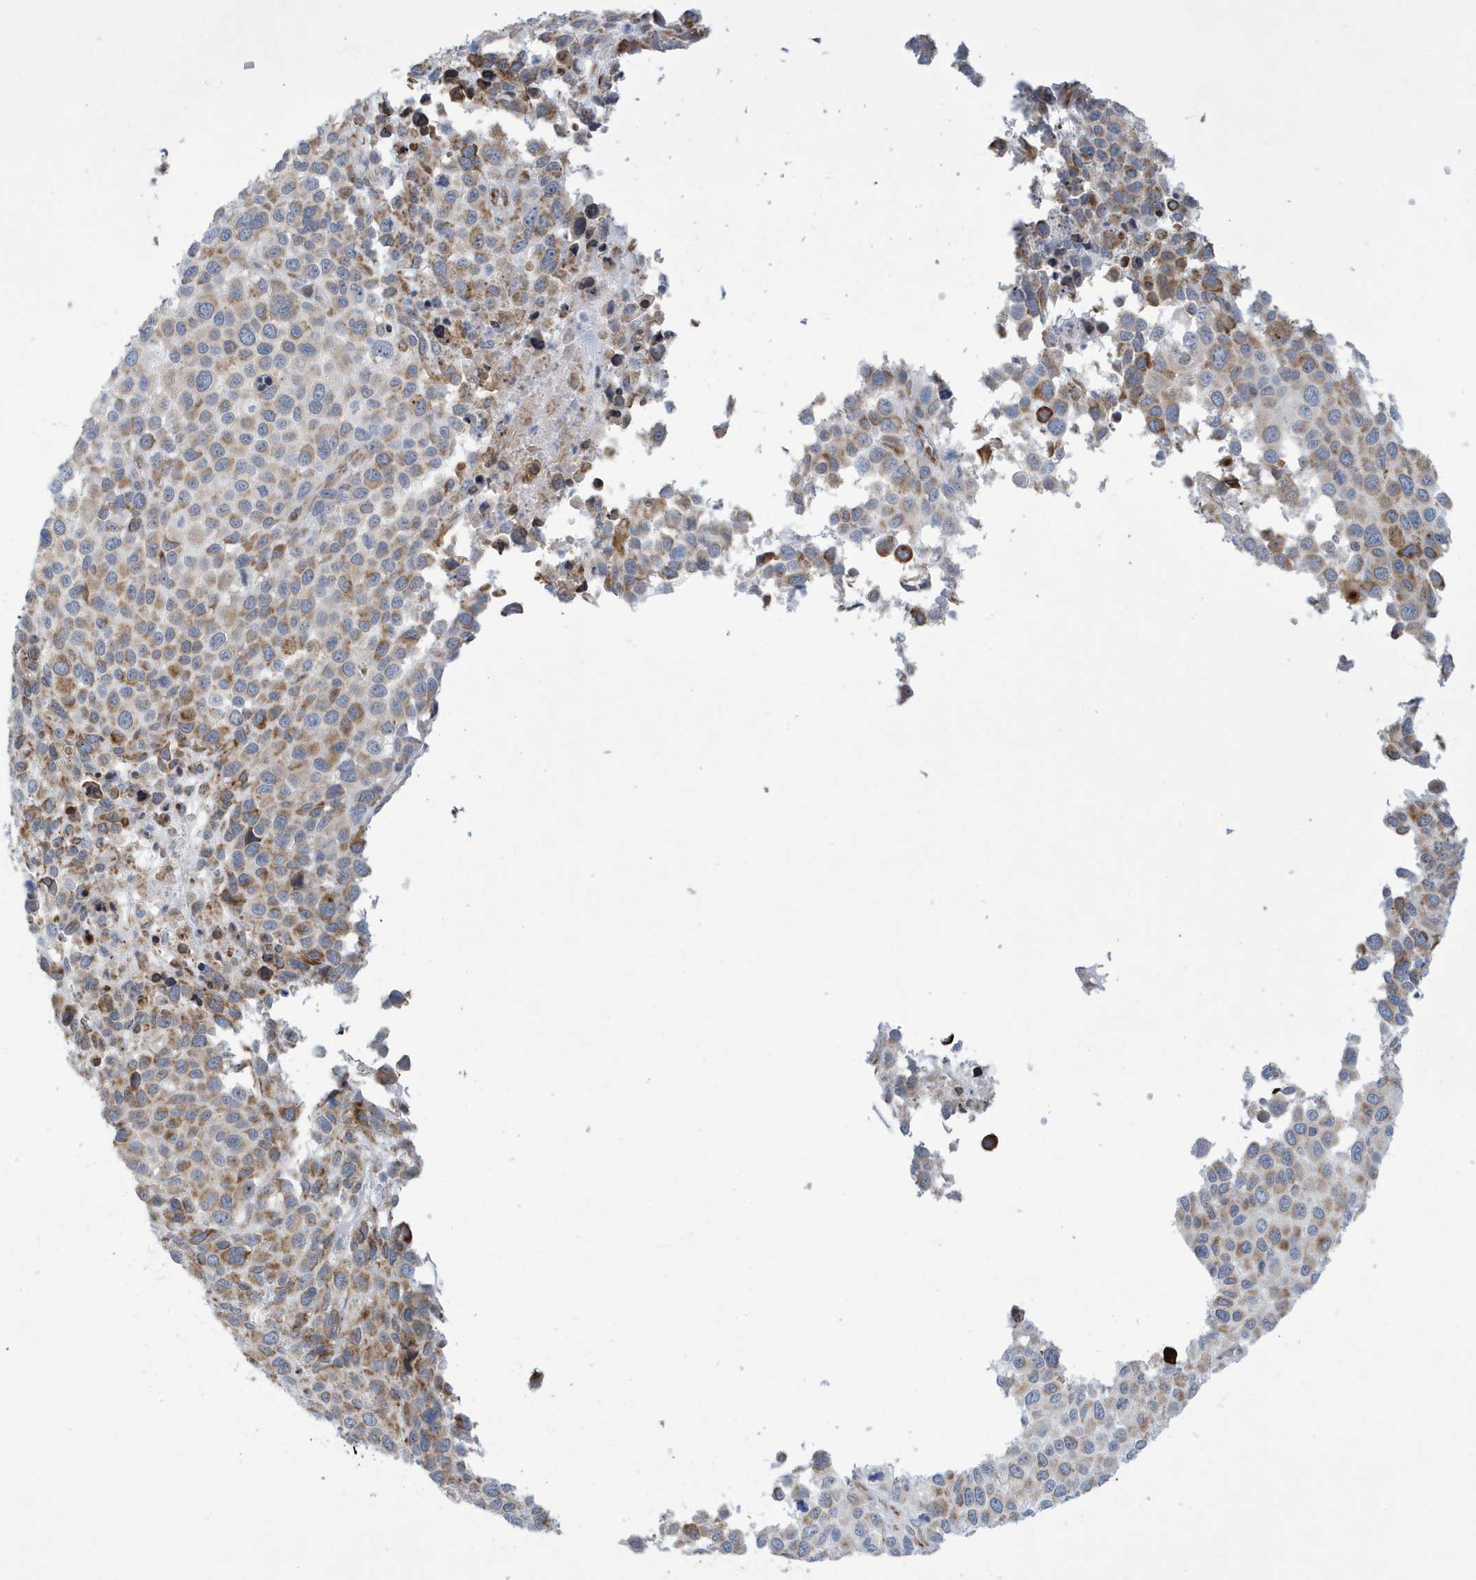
{"staining": {"intensity": "moderate", "quantity": ">75%", "location": "cytoplasmic/membranous"}, "tissue": "melanoma", "cell_type": "Tumor cells", "image_type": "cancer", "snomed": [{"axis": "morphology", "description": "Malignant melanoma, NOS"}, {"axis": "topography", "description": "Skin of trunk"}], "caption": "The histopathology image shows staining of malignant melanoma, revealing moderate cytoplasmic/membranous protein positivity (brown color) within tumor cells.", "gene": "SEMA3F", "patient": {"sex": "male", "age": 71}}